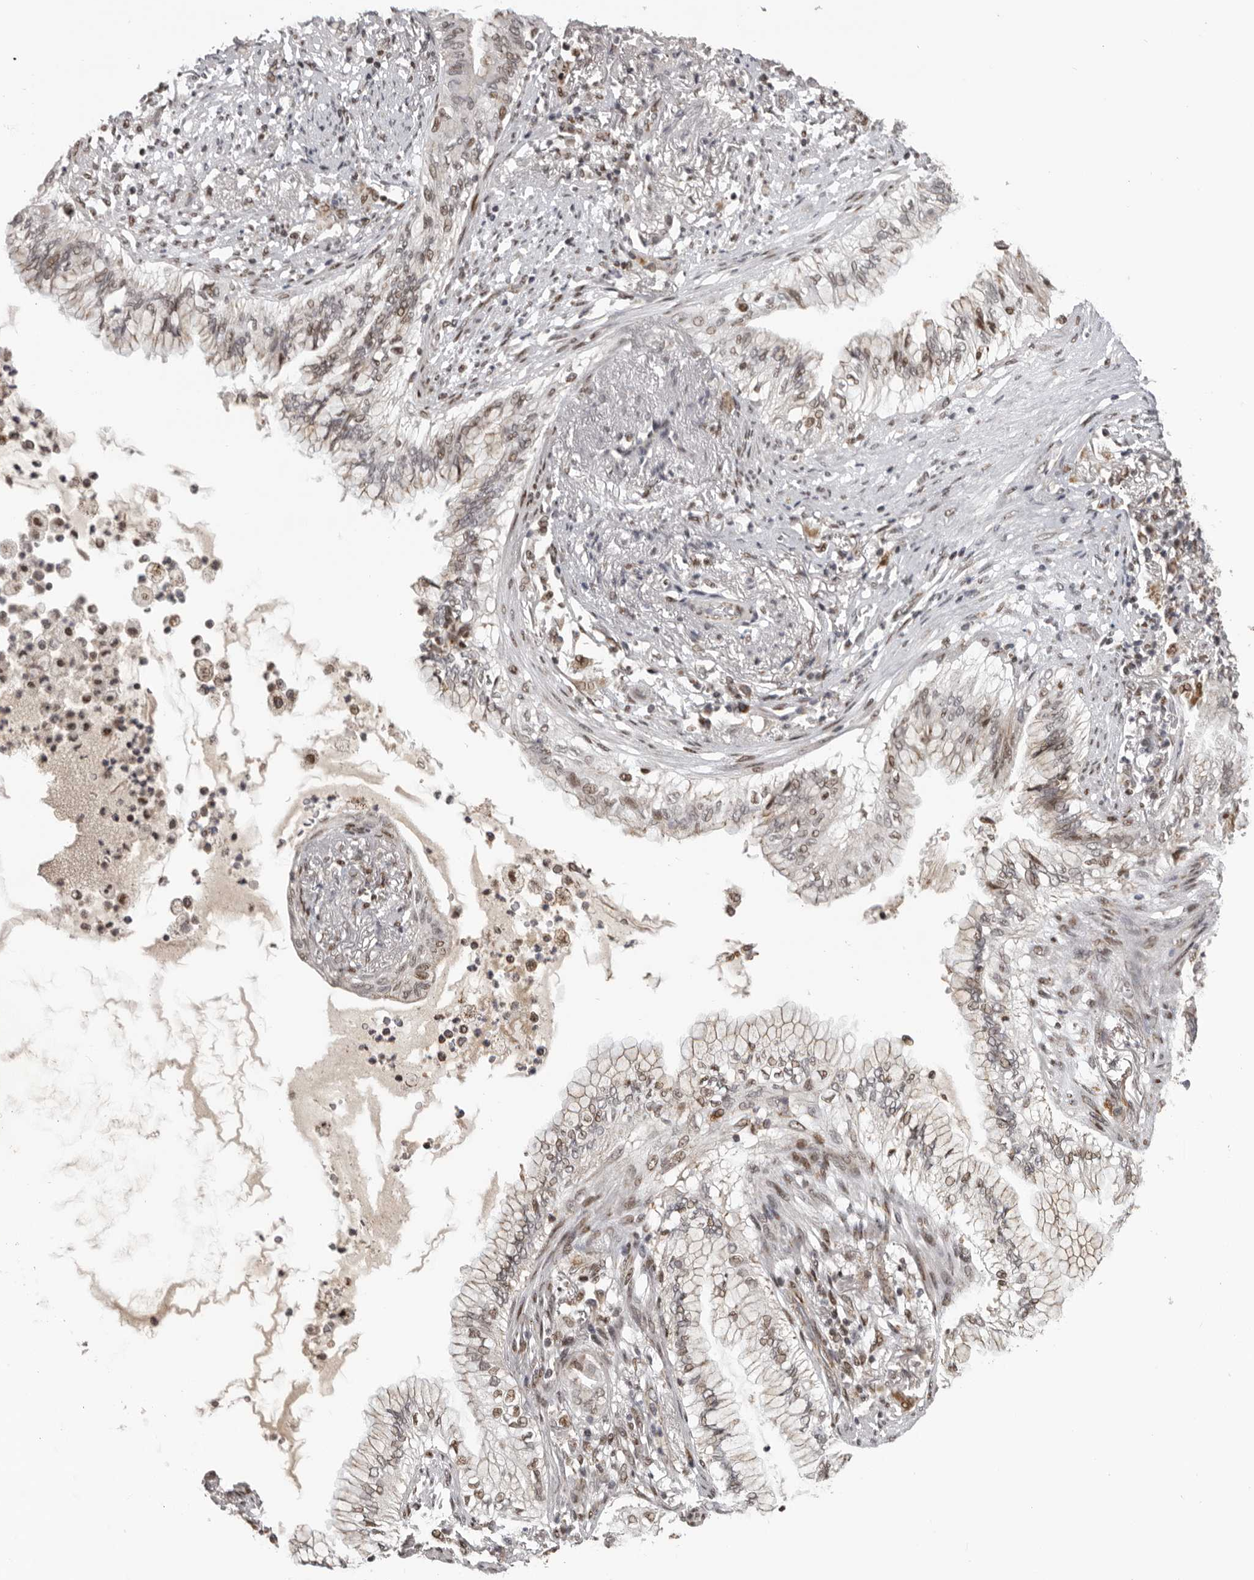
{"staining": {"intensity": "moderate", "quantity": "25%-75%", "location": "cytoplasmic/membranous,nuclear"}, "tissue": "lung cancer", "cell_type": "Tumor cells", "image_type": "cancer", "snomed": [{"axis": "morphology", "description": "Adenocarcinoma, NOS"}, {"axis": "topography", "description": "Lung"}], "caption": "Moderate cytoplasmic/membranous and nuclear positivity is present in approximately 25%-75% of tumor cells in lung adenocarcinoma. The protein is stained brown, and the nuclei are stained in blue (DAB IHC with brightfield microscopy, high magnification).", "gene": "C17orf99", "patient": {"sex": "female", "age": 70}}